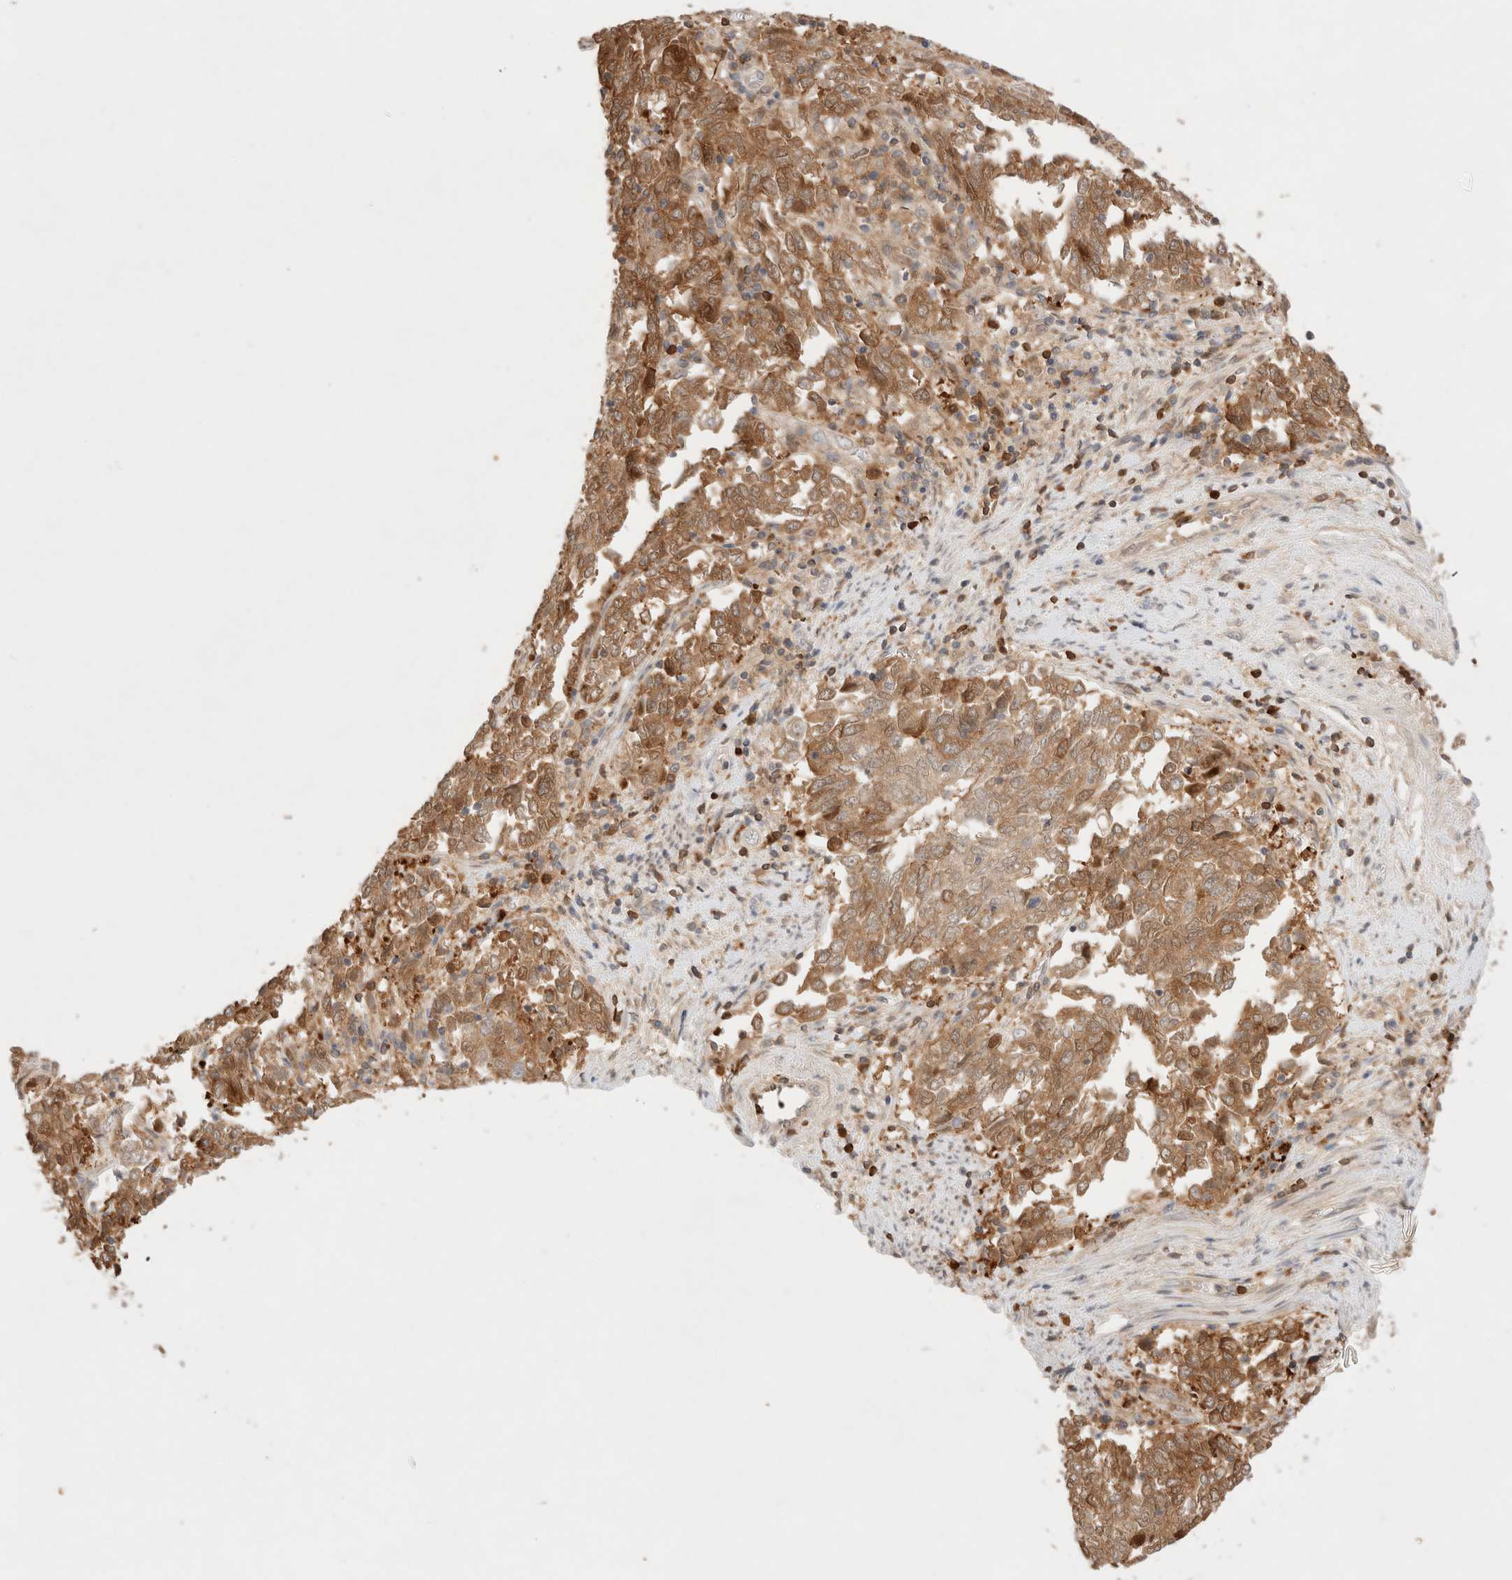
{"staining": {"intensity": "moderate", "quantity": ">75%", "location": "cytoplasmic/membranous"}, "tissue": "endometrial cancer", "cell_type": "Tumor cells", "image_type": "cancer", "snomed": [{"axis": "morphology", "description": "Adenocarcinoma, NOS"}, {"axis": "topography", "description": "Endometrium"}], "caption": "The image exhibits staining of adenocarcinoma (endometrial), revealing moderate cytoplasmic/membranous protein staining (brown color) within tumor cells.", "gene": "STARD10", "patient": {"sex": "female", "age": 80}}